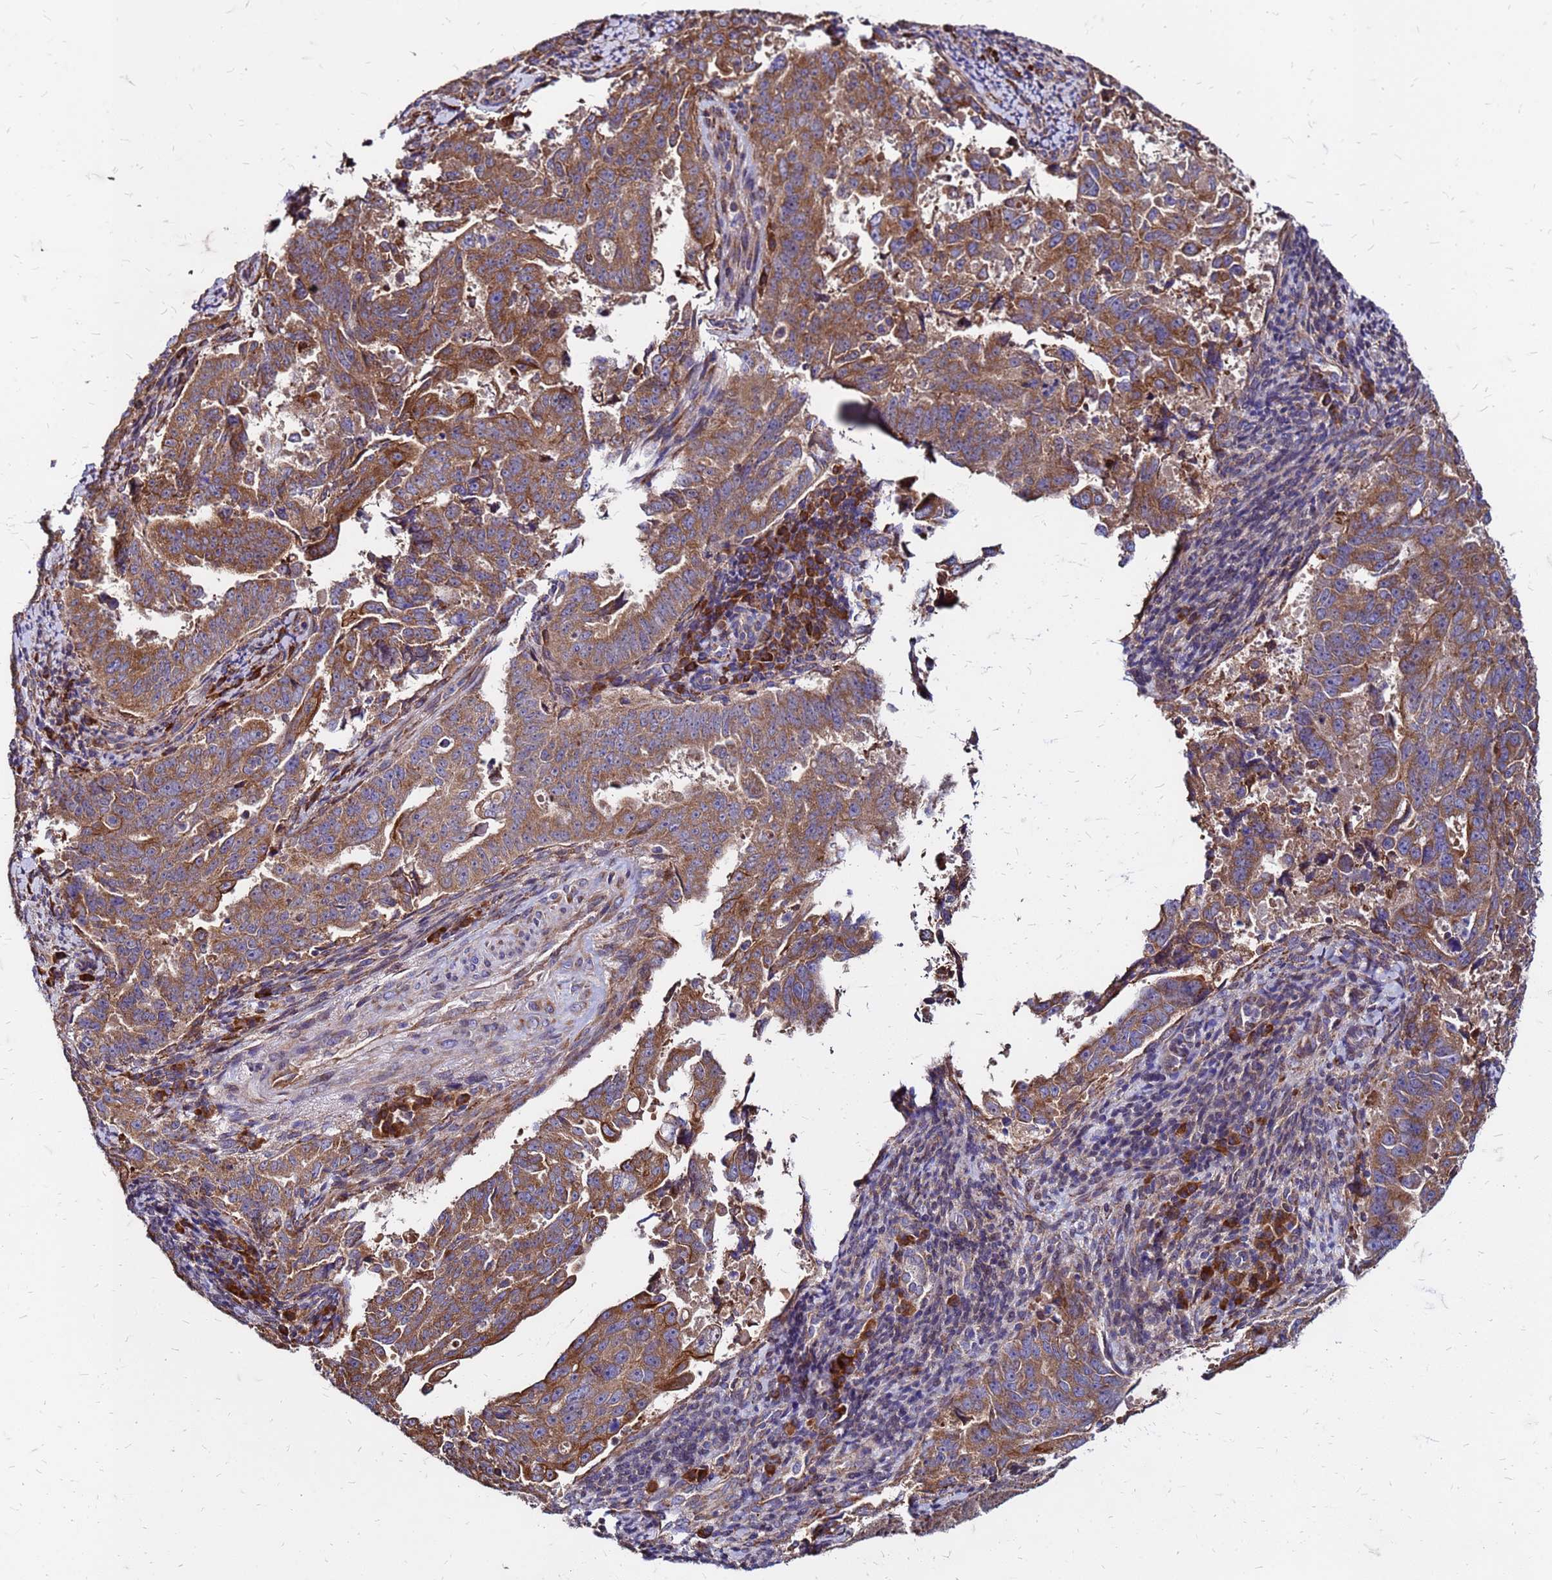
{"staining": {"intensity": "strong", "quantity": ">75%", "location": "cytoplasmic/membranous"}, "tissue": "endometrial cancer", "cell_type": "Tumor cells", "image_type": "cancer", "snomed": [{"axis": "morphology", "description": "Adenocarcinoma, NOS"}, {"axis": "topography", "description": "Endometrium"}], "caption": "Endometrial cancer (adenocarcinoma) stained with a protein marker shows strong staining in tumor cells.", "gene": "VMO1", "patient": {"sex": "female", "age": 65}}